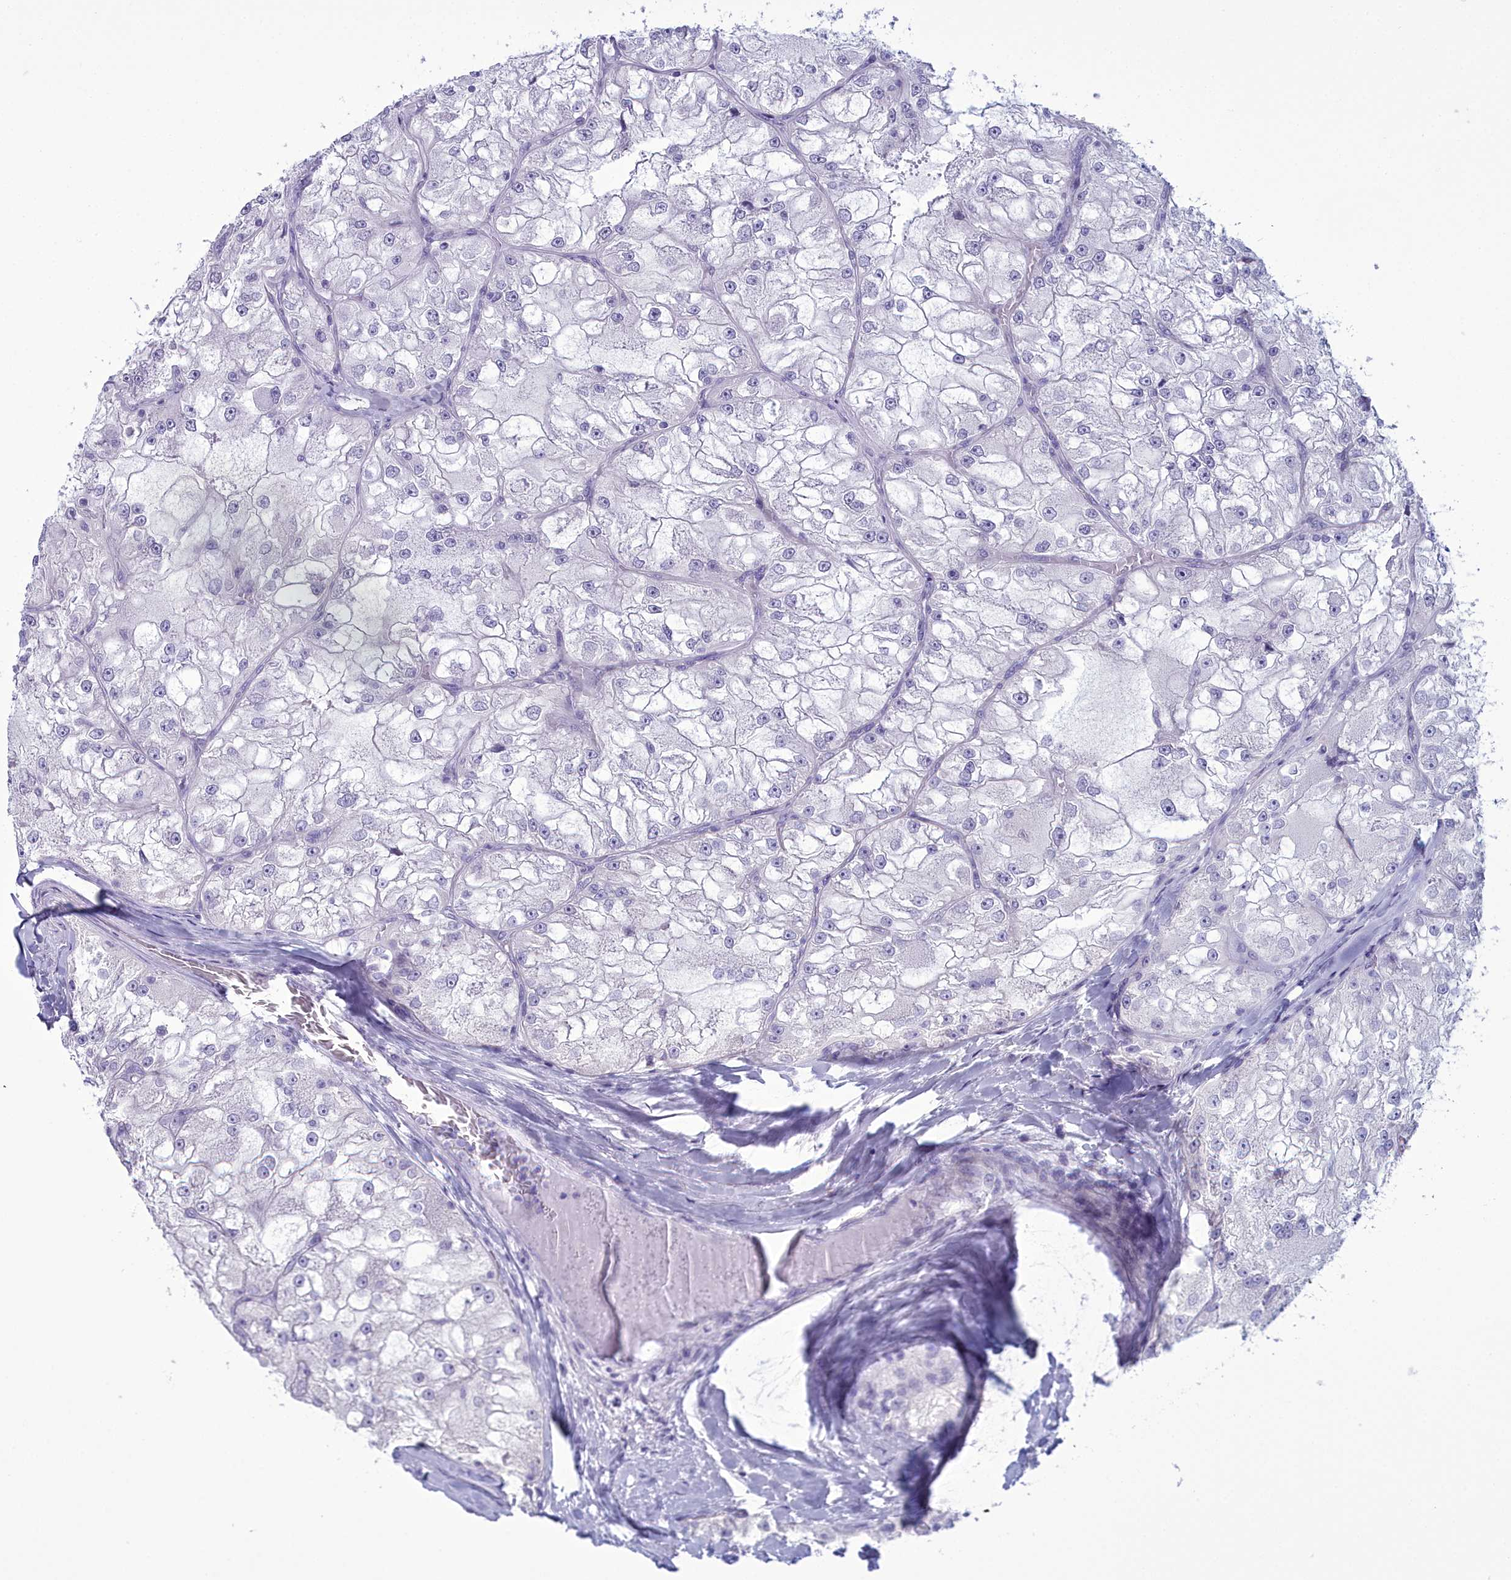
{"staining": {"intensity": "negative", "quantity": "none", "location": "none"}, "tissue": "renal cancer", "cell_type": "Tumor cells", "image_type": "cancer", "snomed": [{"axis": "morphology", "description": "Adenocarcinoma, NOS"}, {"axis": "topography", "description": "Kidney"}], "caption": "This is a micrograph of immunohistochemistry (IHC) staining of renal adenocarcinoma, which shows no positivity in tumor cells.", "gene": "MAP6", "patient": {"sex": "female", "age": 72}}